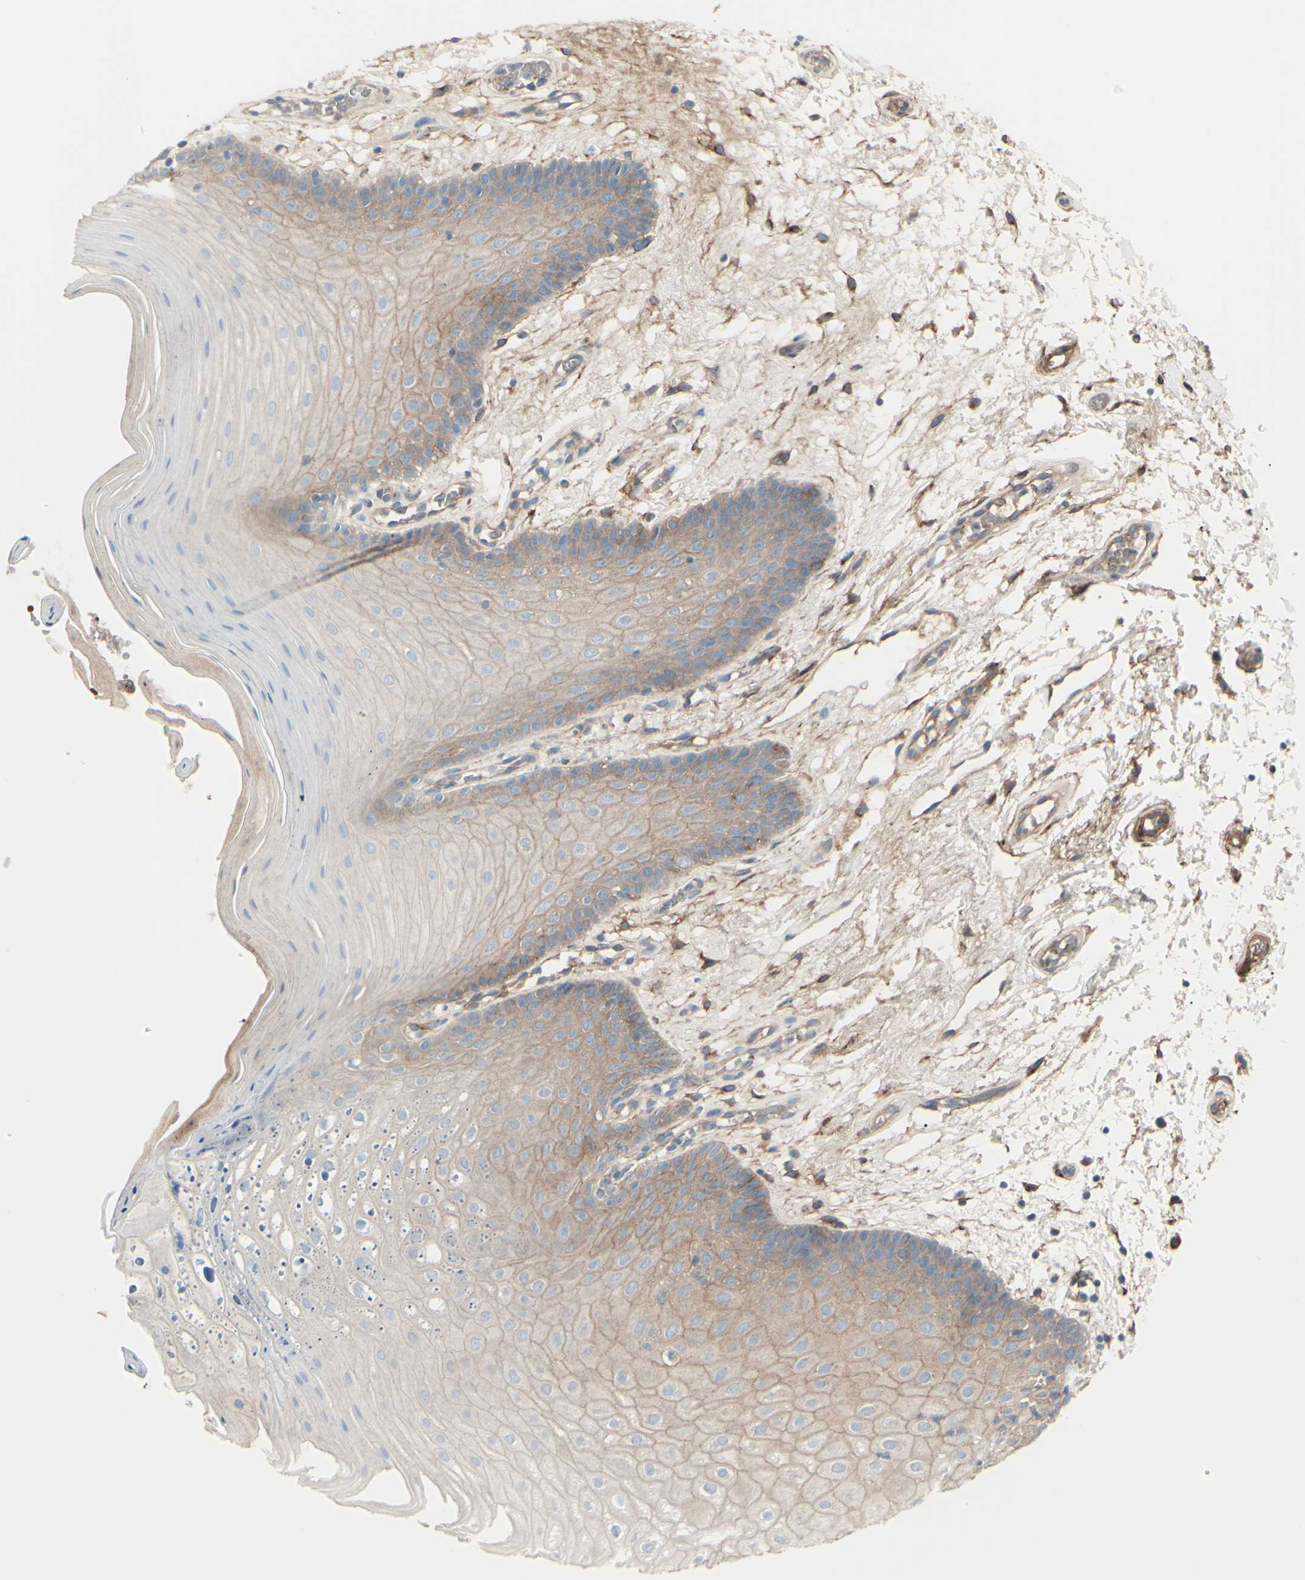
{"staining": {"intensity": "weak", "quantity": "25%-75%", "location": "cytoplasmic/membranous"}, "tissue": "oral mucosa", "cell_type": "Squamous epithelial cells", "image_type": "normal", "snomed": [{"axis": "morphology", "description": "Normal tissue, NOS"}, {"axis": "morphology", "description": "Squamous cell carcinoma, NOS"}, {"axis": "topography", "description": "Skeletal muscle"}, {"axis": "topography", "description": "Oral tissue"}, {"axis": "topography", "description": "Head-Neck"}], "caption": "Squamous epithelial cells demonstrate low levels of weak cytoplasmic/membranous staining in about 25%-75% of cells in benign human oral mucosa. (brown staining indicates protein expression, while blue staining denotes nuclei).", "gene": "PCDHGA10", "patient": {"sex": "male", "age": 71}}